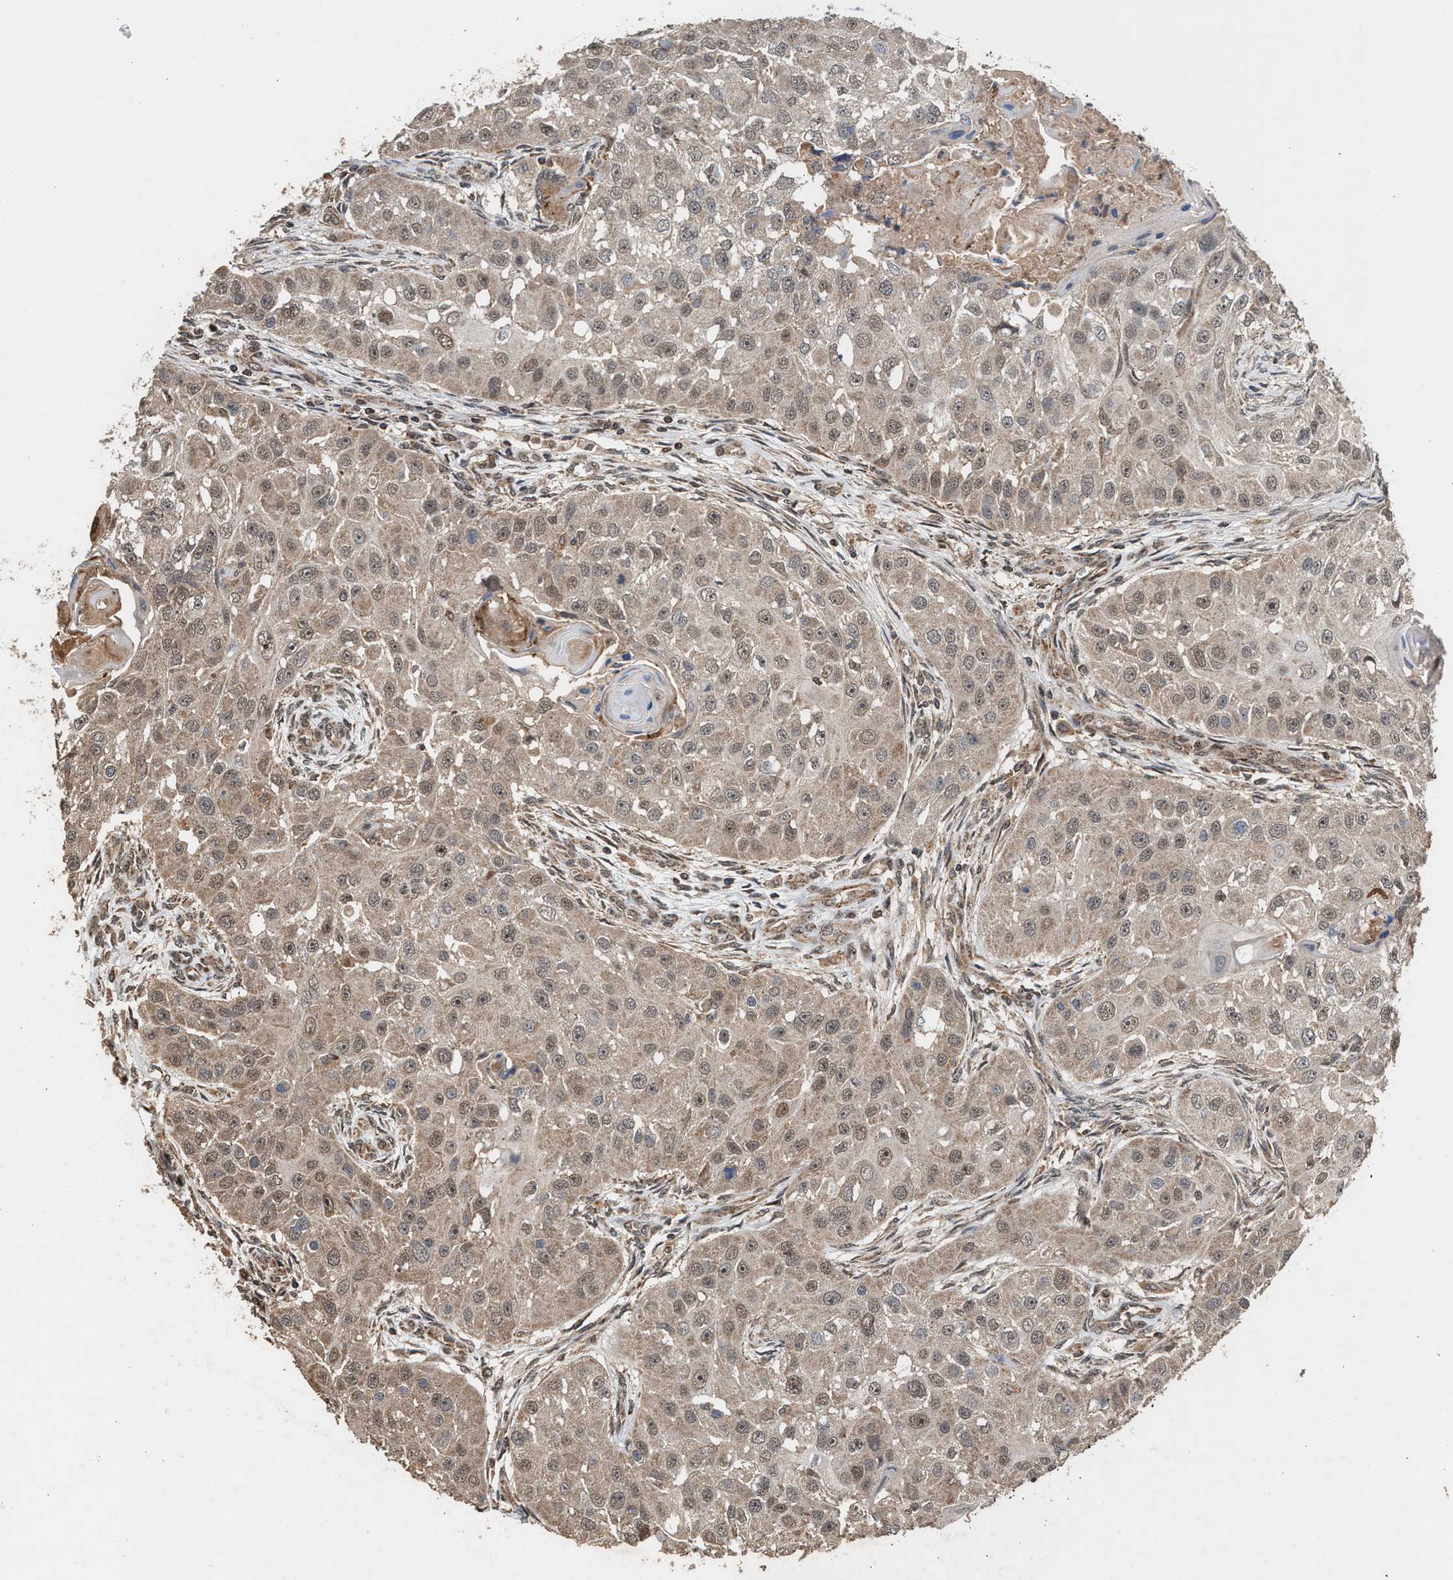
{"staining": {"intensity": "weak", "quantity": ">75%", "location": "cytoplasmic/membranous,nuclear"}, "tissue": "head and neck cancer", "cell_type": "Tumor cells", "image_type": "cancer", "snomed": [{"axis": "morphology", "description": "Normal tissue, NOS"}, {"axis": "morphology", "description": "Squamous cell carcinoma, NOS"}, {"axis": "topography", "description": "Skeletal muscle"}, {"axis": "topography", "description": "Head-Neck"}], "caption": "Protein staining exhibits weak cytoplasmic/membranous and nuclear positivity in about >75% of tumor cells in head and neck cancer. Using DAB (brown) and hematoxylin (blue) stains, captured at high magnification using brightfield microscopy.", "gene": "ZNHIT6", "patient": {"sex": "male", "age": 51}}